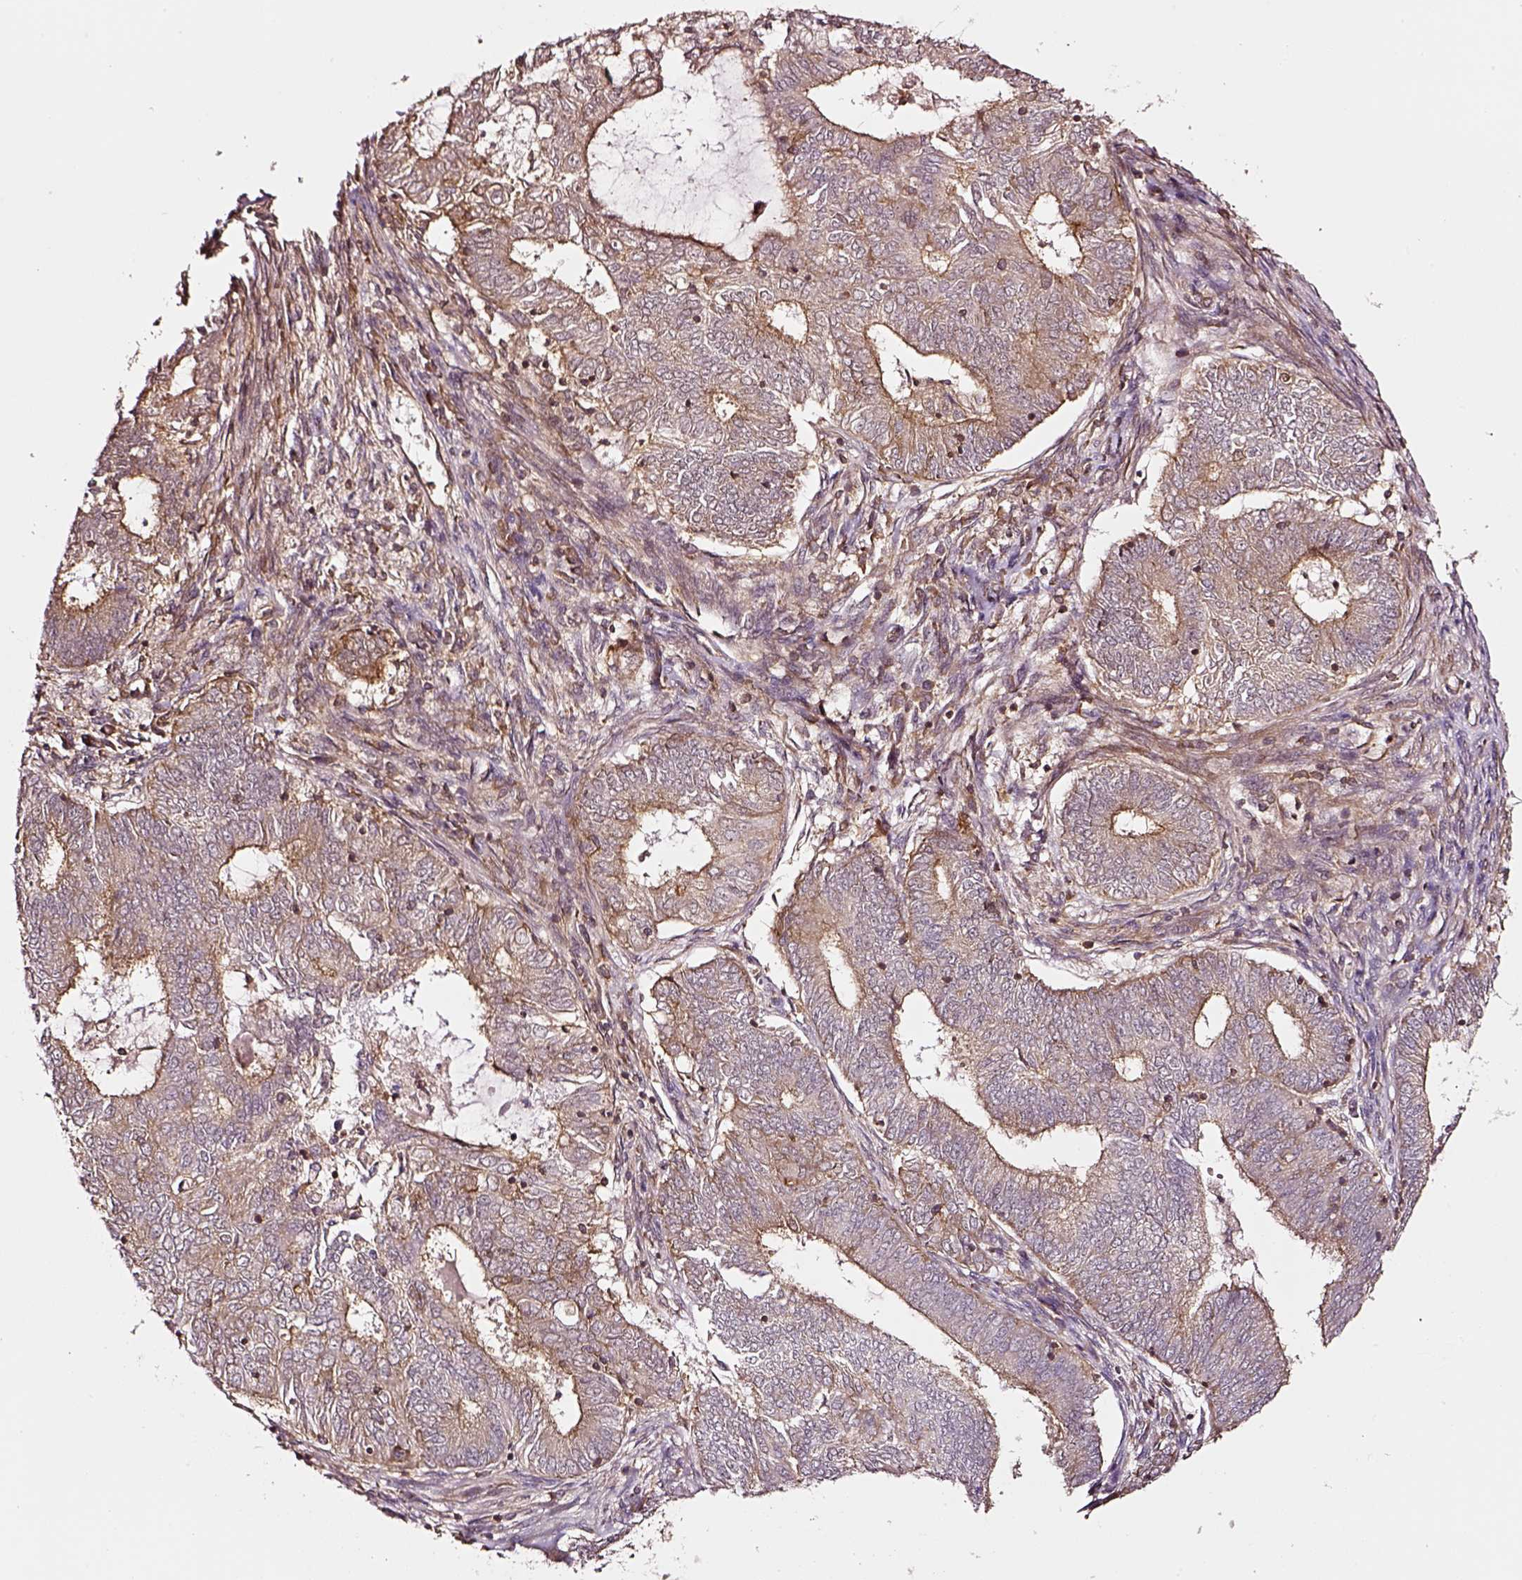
{"staining": {"intensity": "moderate", "quantity": "<25%", "location": "cytoplasmic/membranous"}, "tissue": "endometrial cancer", "cell_type": "Tumor cells", "image_type": "cancer", "snomed": [{"axis": "morphology", "description": "Adenocarcinoma, NOS"}, {"axis": "topography", "description": "Endometrium"}], "caption": "Human adenocarcinoma (endometrial) stained for a protein (brown) demonstrates moderate cytoplasmic/membranous positive staining in about <25% of tumor cells.", "gene": "RASSF5", "patient": {"sex": "female", "age": 62}}